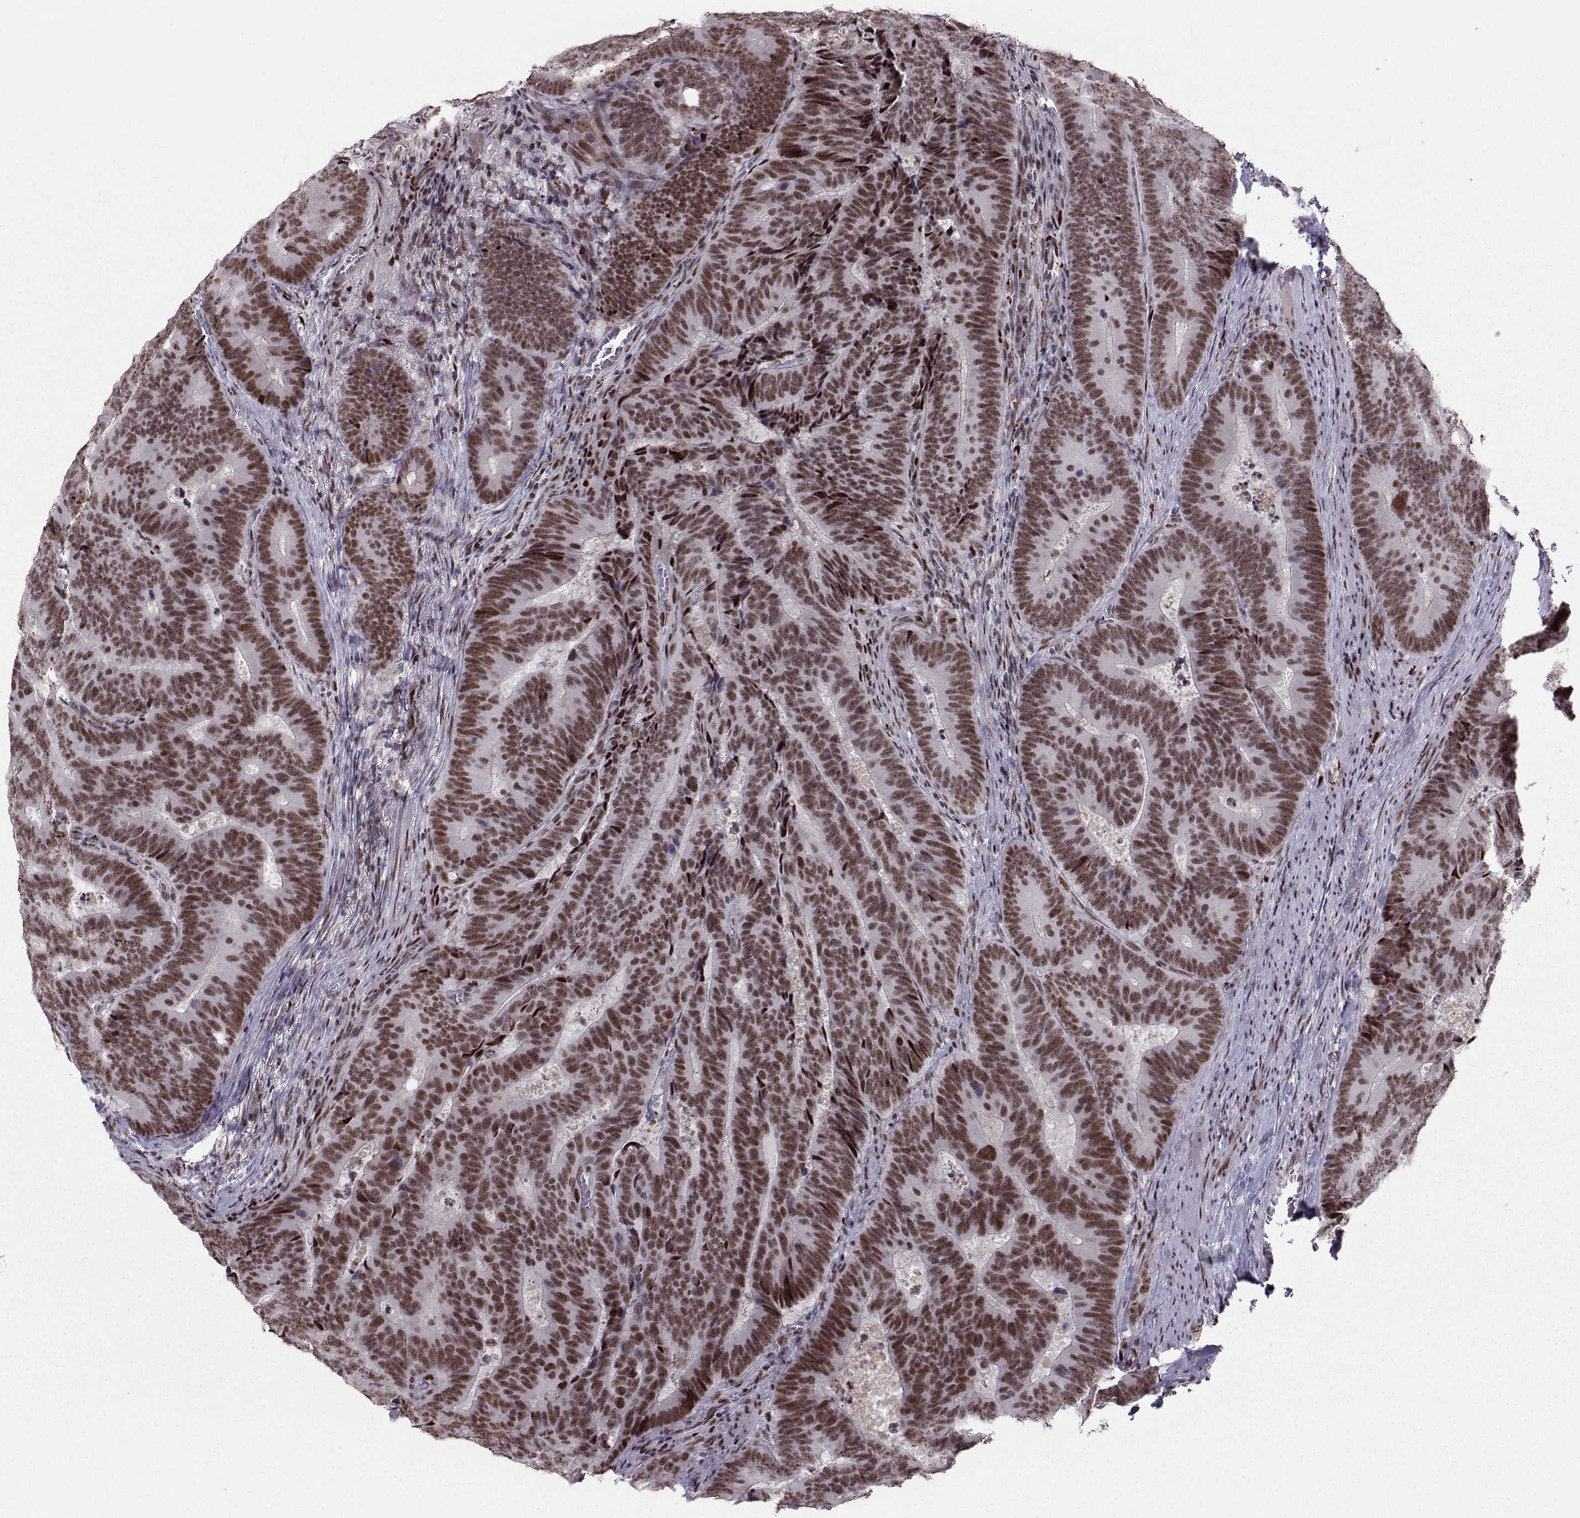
{"staining": {"intensity": "strong", "quantity": ">75%", "location": "nuclear"}, "tissue": "colorectal cancer", "cell_type": "Tumor cells", "image_type": "cancer", "snomed": [{"axis": "morphology", "description": "Adenocarcinoma, NOS"}, {"axis": "topography", "description": "Colon"}], "caption": "This image reveals immunohistochemistry (IHC) staining of colorectal cancer (adenocarcinoma), with high strong nuclear staining in about >75% of tumor cells.", "gene": "SNAPC2", "patient": {"sex": "female", "age": 82}}